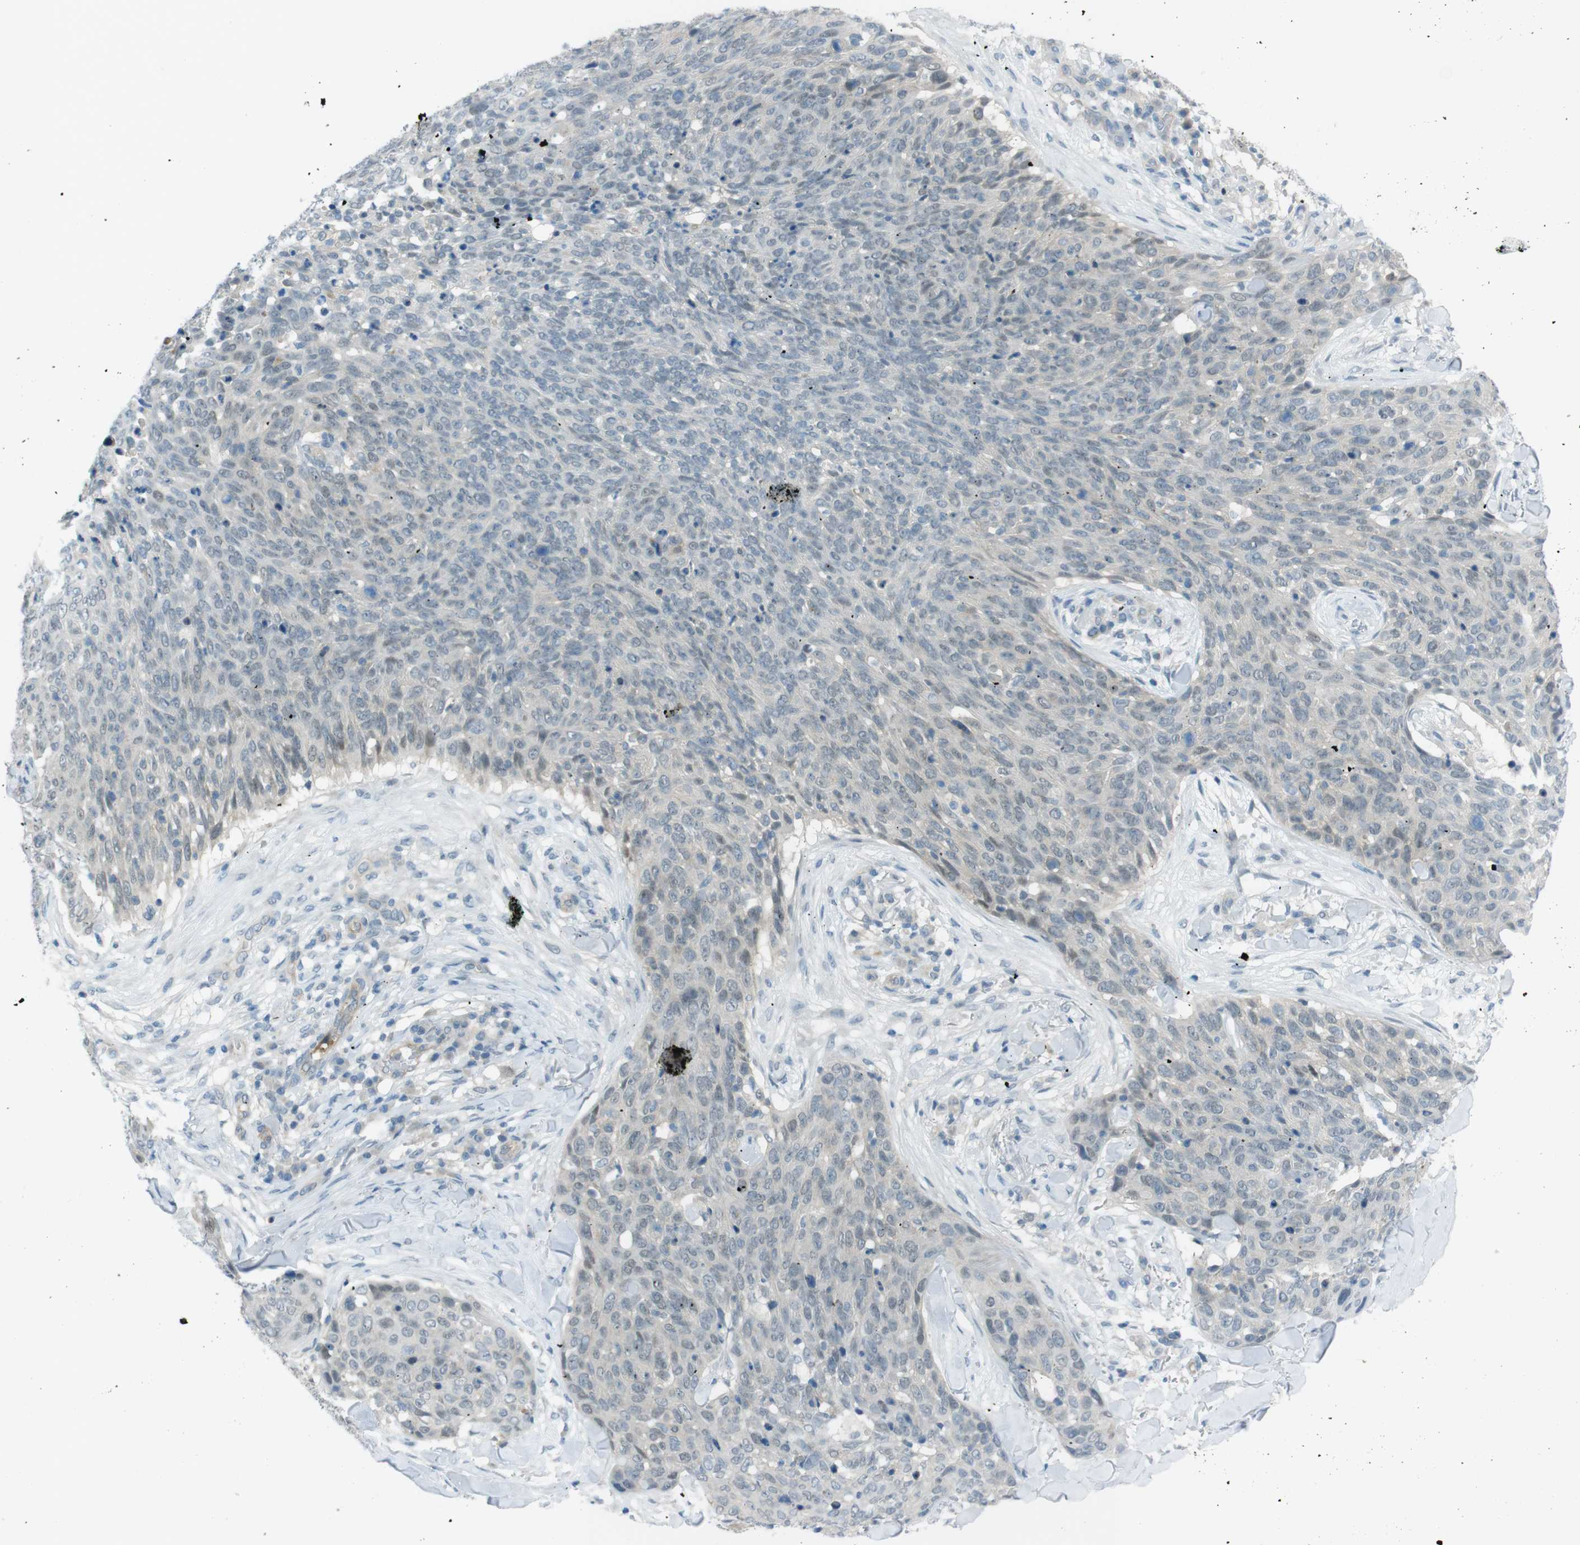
{"staining": {"intensity": "negative", "quantity": "none", "location": "none"}, "tissue": "skin cancer", "cell_type": "Tumor cells", "image_type": "cancer", "snomed": [{"axis": "morphology", "description": "Squamous cell carcinoma in situ, NOS"}, {"axis": "morphology", "description": "Squamous cell carcinoma, NOS"}, {"axis": "topography", "description": "Skin"}], "caption": "This is an IHC micrograph of skin cancer (squamous cell carcinoma). There is no positivity in tumor cells.", "gene": "ZDHHC20", "patient": {"sex": "male", "age": 93}}